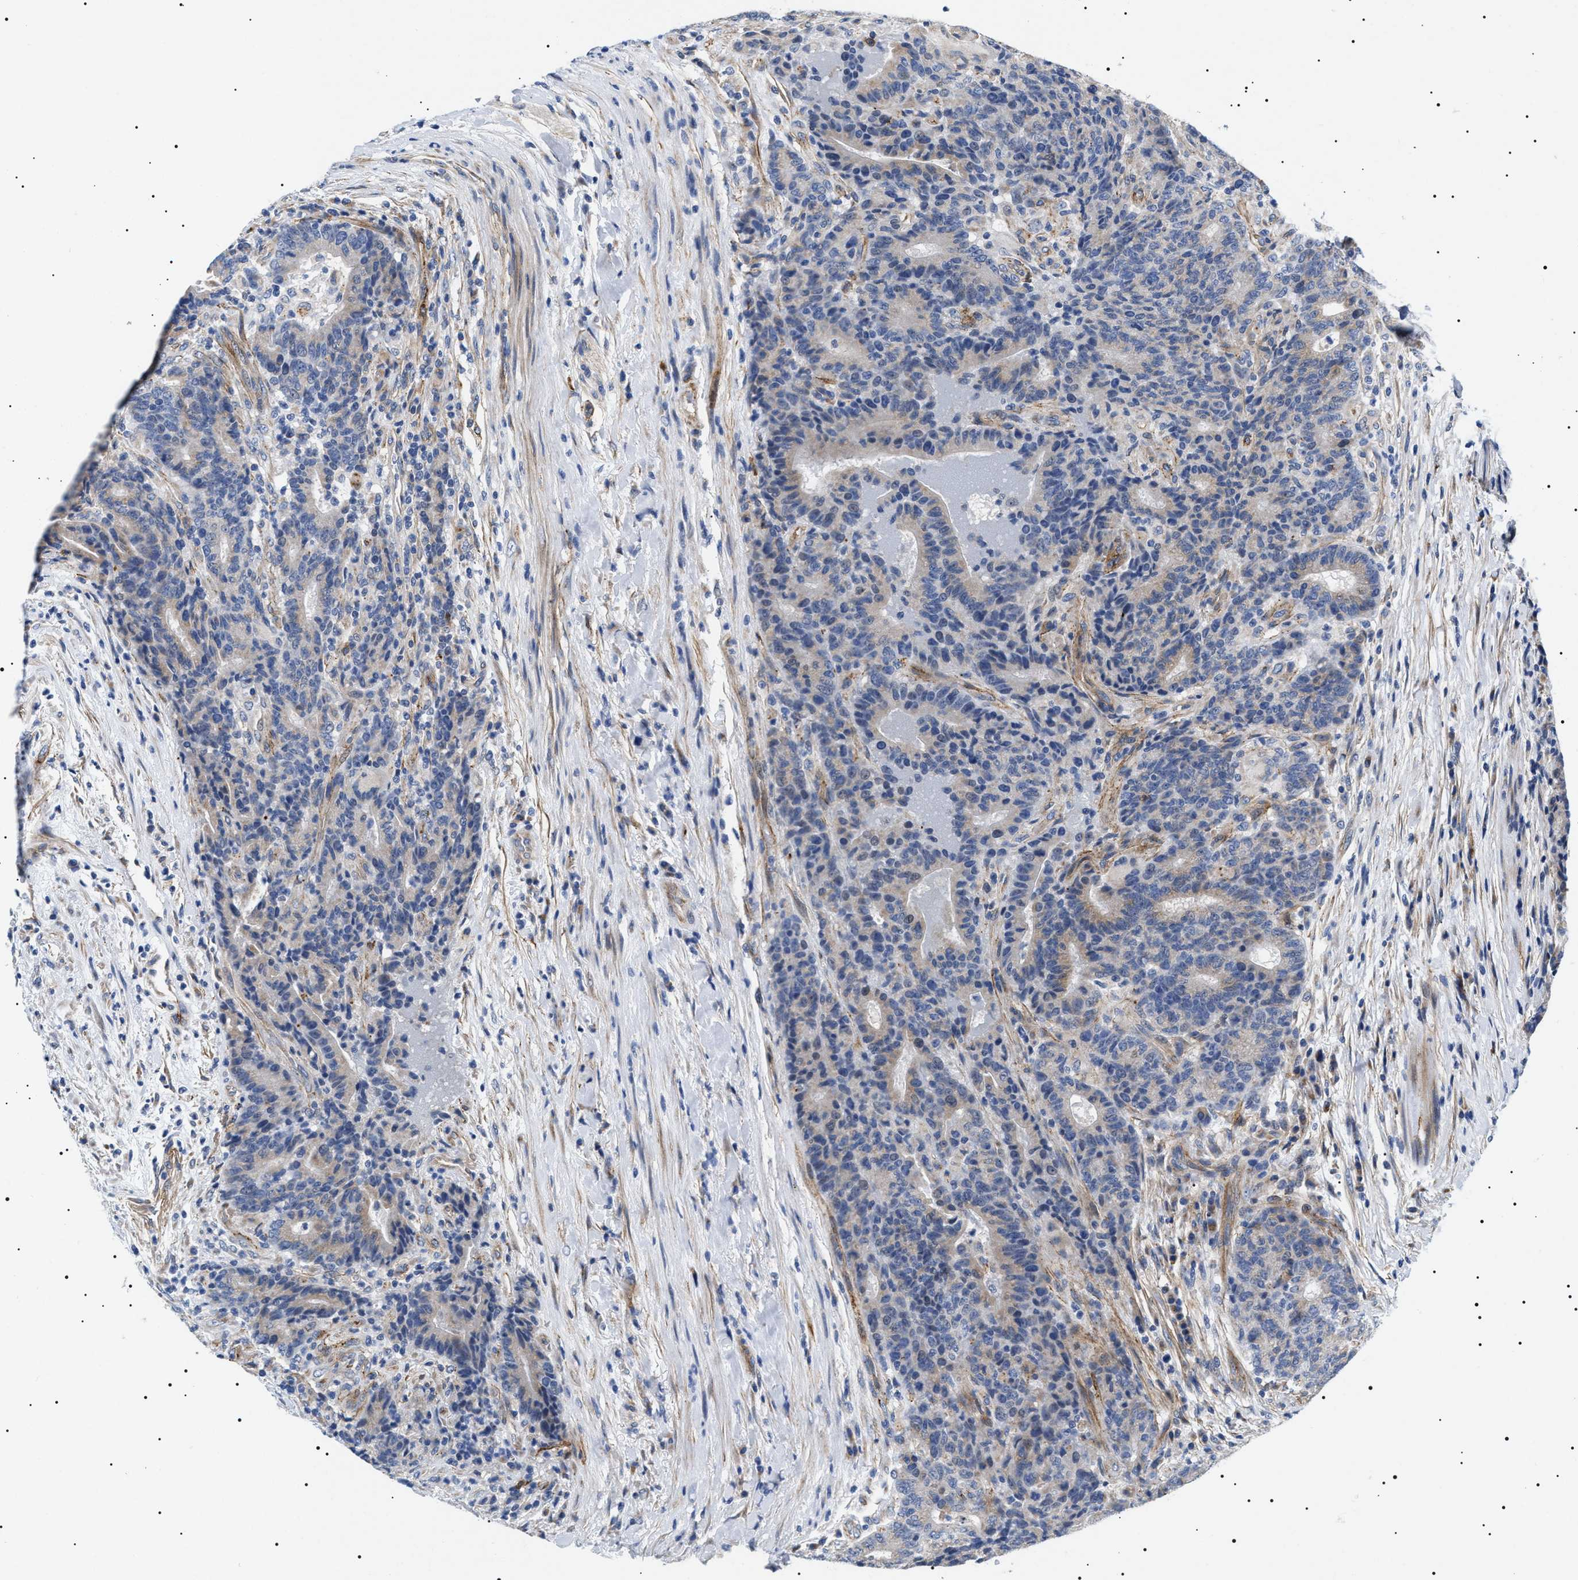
{"staining": {"intensity": "weak", "quantity": "<25%", "location": "cytoplasmic/membranous"}, "tissue": "colorectal cancer", "cell_type": "Tumor cells", "image_type": "cancer", "snomed": [{"axis": "morphology", "description": "Normal tissue, NOS"}, {"axis": "morphology", "description": "Adenocarcinoma, NOS"}, {"axis": "topography", "description": "Colon"}], "caption": "Colorectal adenocarcinoma was stained to show a protein in brown. There is no significant staining in tumor cells.", "gene": "TMEM222", "patient": {"sex": "female", "age": 75}}